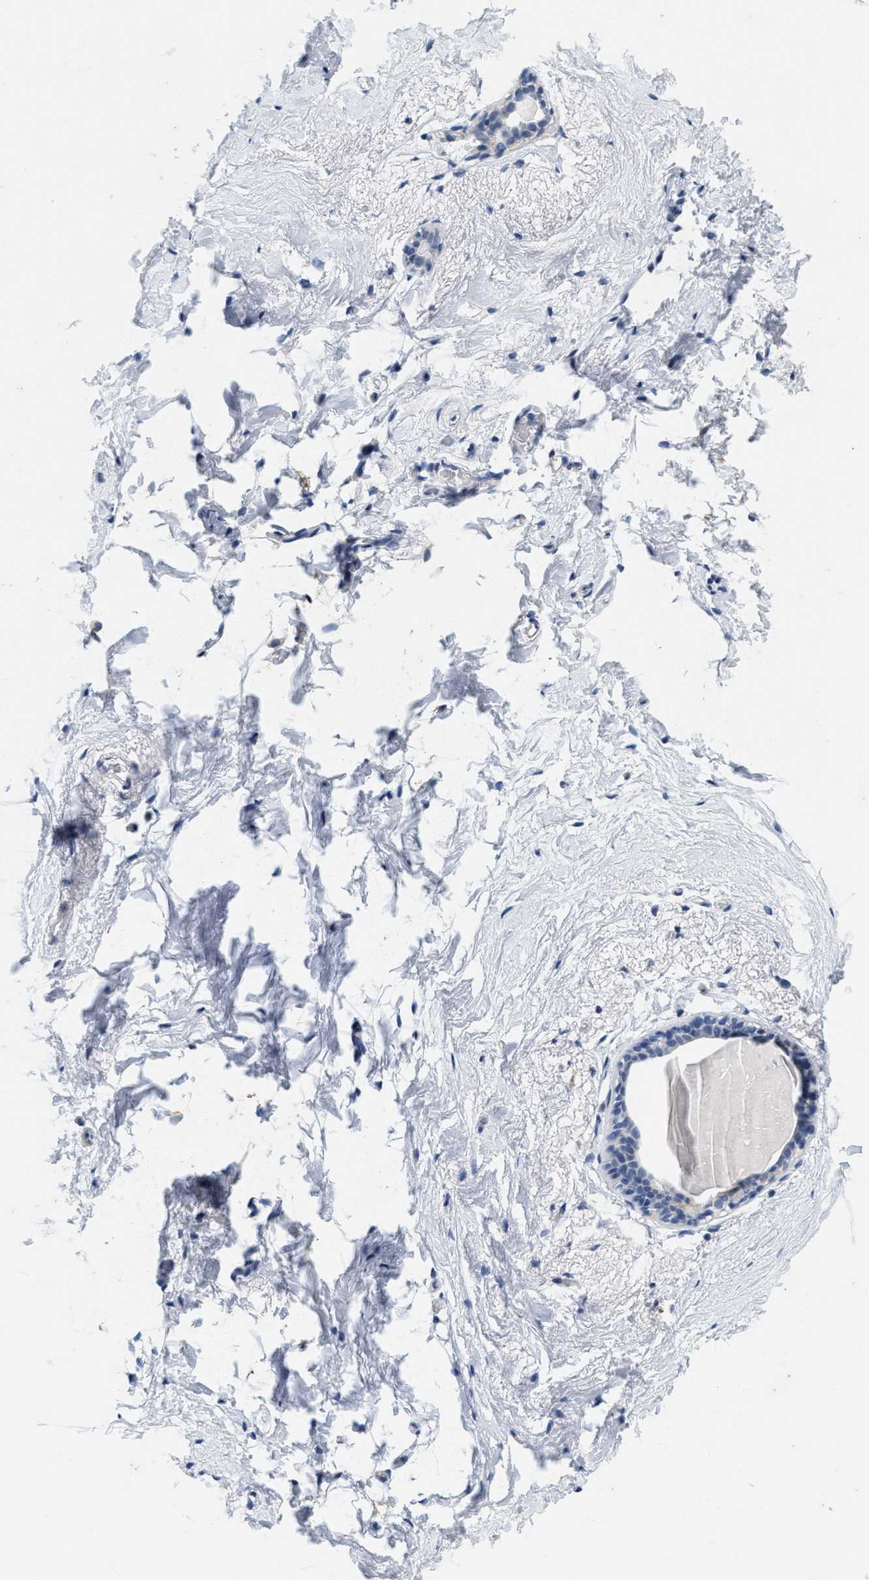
{"staining": {"intensity": "negative", "quantity": "none", "location": "none"}, "tissue": "breast", "cell_type": "Adipocytes", "image_type": "normal", "snomed": [{"axis": "morphology", "description": "Normal tissue, NOS"}, {"axis": "topography", "description": "Breast"}], "caption": "IHC of unremarkable breast reveals no expression in adipocytes. (DAB IHC, high magnification).", "gene": "ABCB11", "patient": {"sex": "female", "age": 62}}